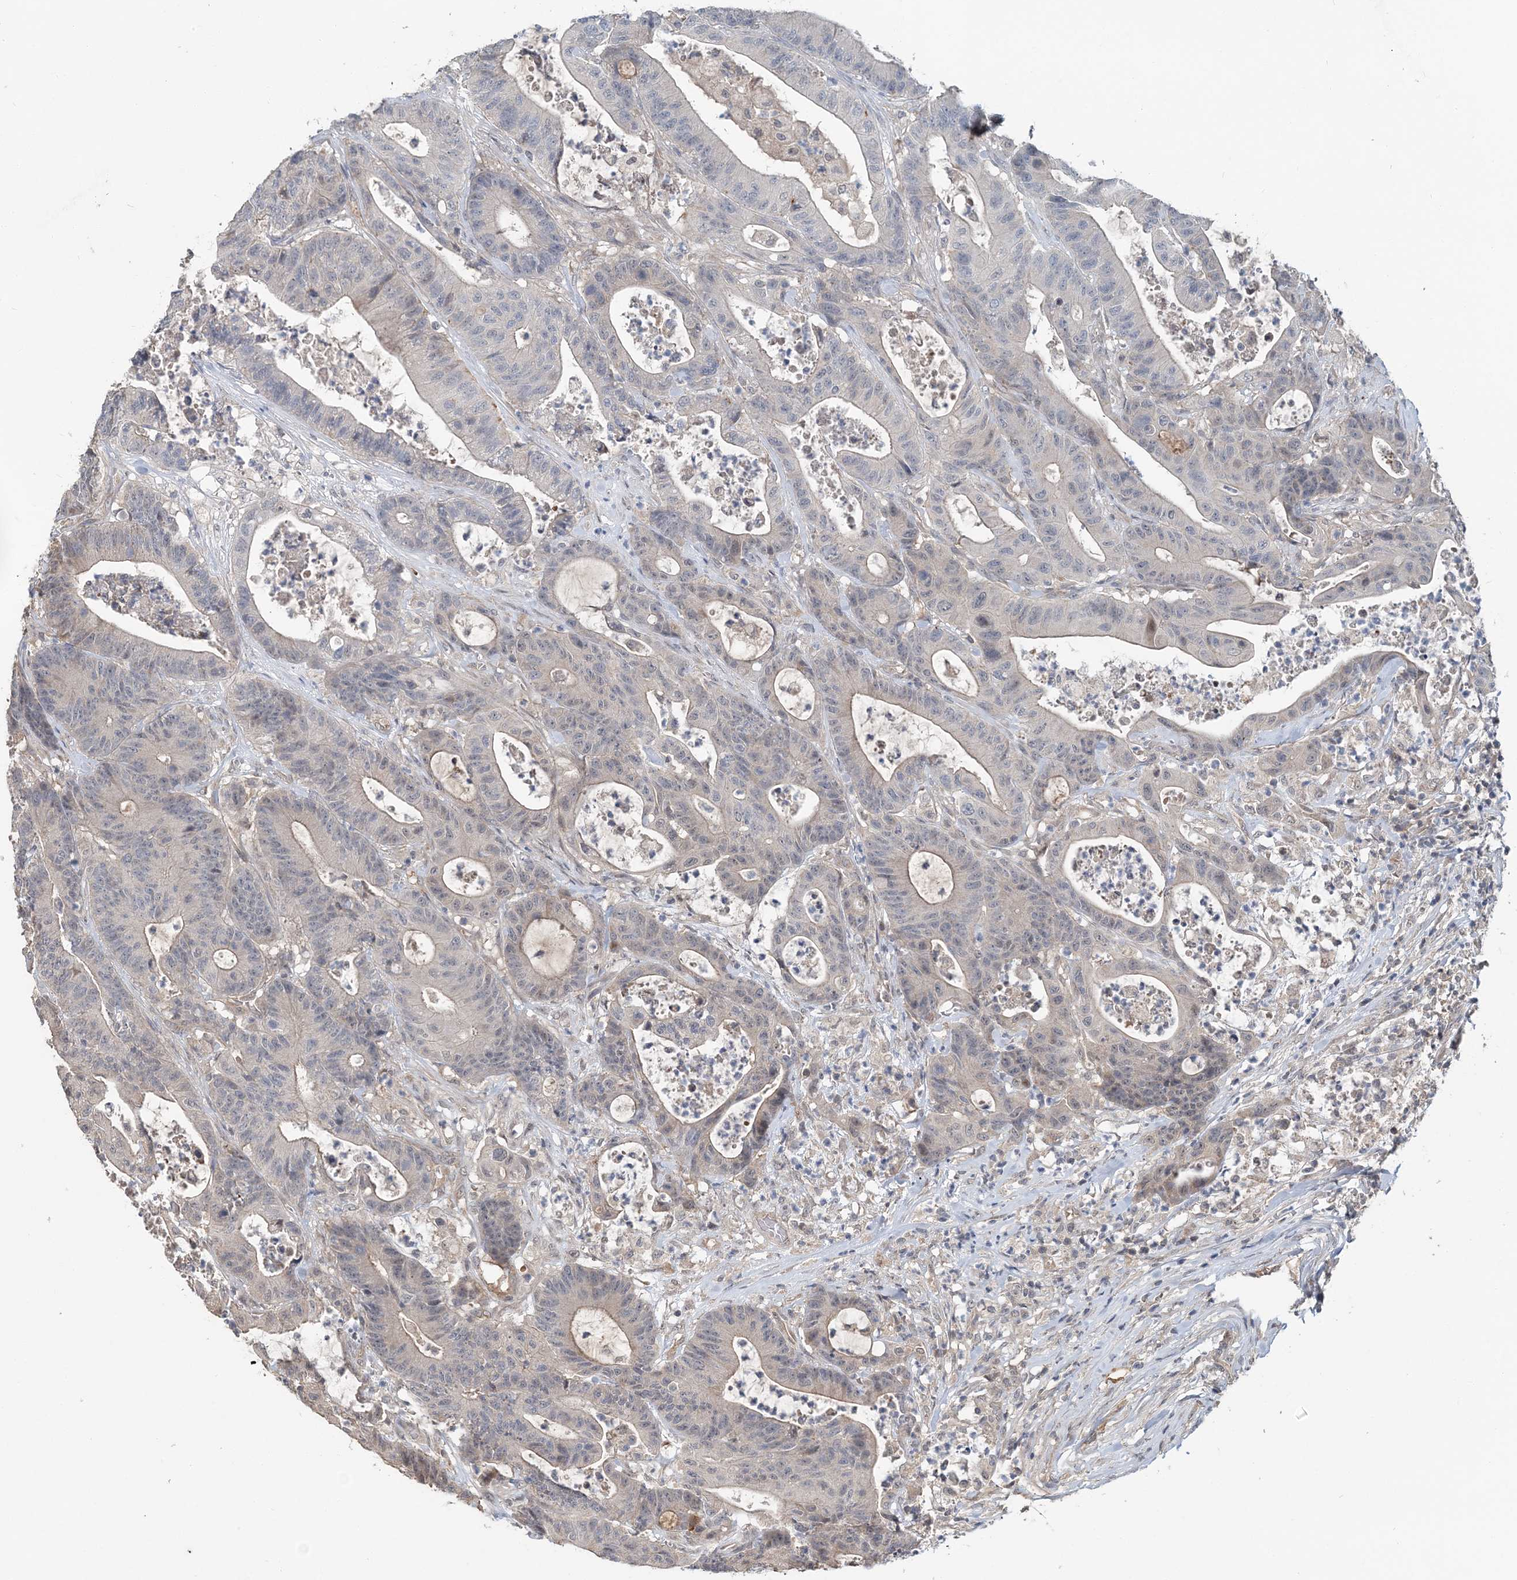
{"staining": {"intensity": "negative", "quantity": "none", "location": "none"}, "tissue": "colorectal cancer", "cell_type": "Tumor cells", "image_type": "cancer", "snomed": [{"axis": "morphology", "description": "Adenocarcinoma, NOS"}, {"axis": "topography", "description": "Colon"}], "caption": "High power microscopy image of an immunohistochemistry (IHC) micrograph of colorectal cancer (adenocarcinoma), revealing no significant staining in tumor cells.", "gene": "RNF25", "patient": {"sex": "female", "age": 84}}